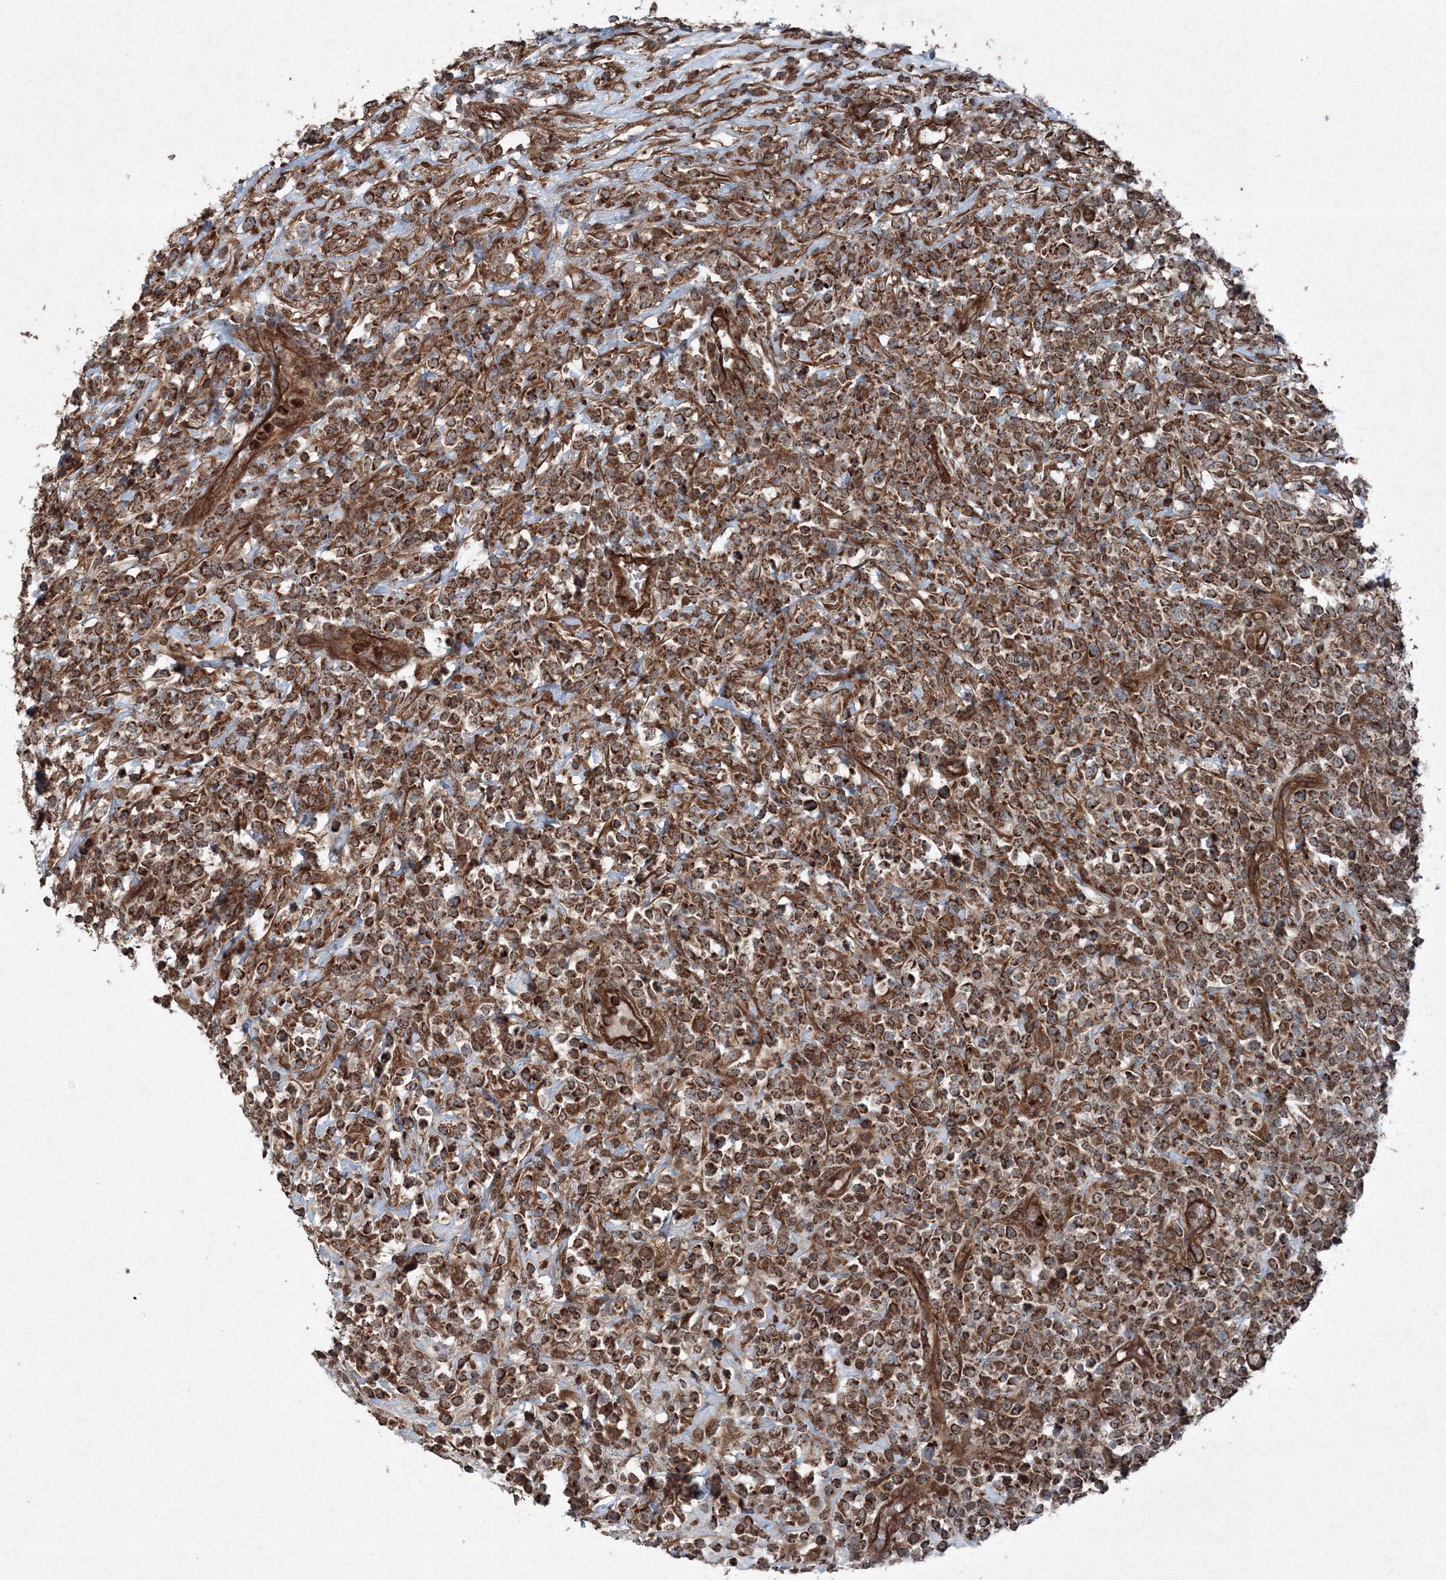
{"staining": {"intensity": "strong", "quantity": ">75%", "location": "cytoplasmic/membranous"}, "tissue": "lymphoma", "cell_type": "Tumor cells", "image_type": "cancer", "snomed": [{"axis": "morphology", "description": "Malignant lymphoma, non-Hodgkin's type, High grade"}, {"axis": "topography", "description": "Colon"}], "caption": "DAB immunohistochemical staining of human malignant lymphoma, non-Hodgkin's type (high-grade) exhibits strong cytoplasmic/membranous protein expression in about >75% of tumor cells. (DAB IHC, brown staining for protein, blue staining for nuclei).", "gene": "COPS7B", "patient": {"sex": "female", "age": 53}}